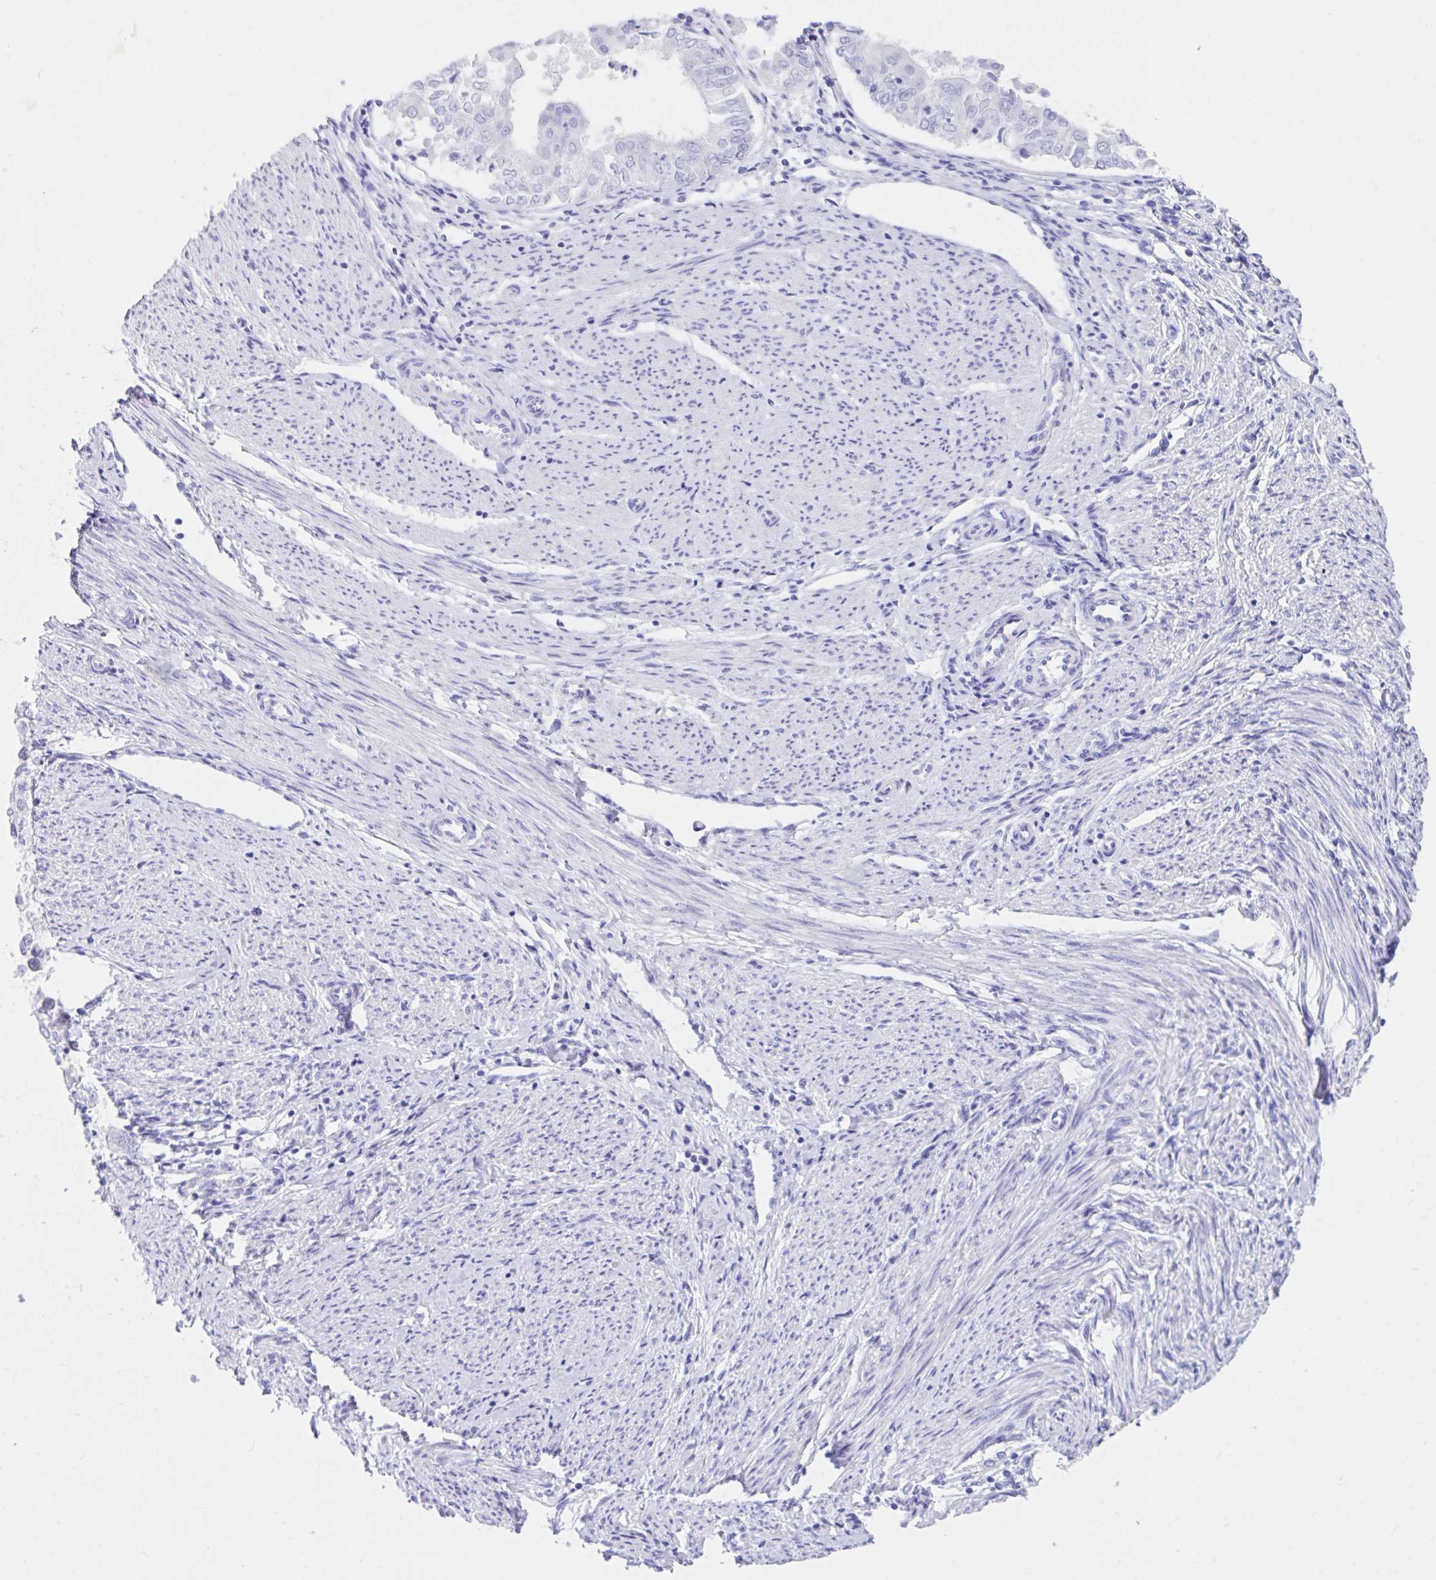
{"staining": {"intensity": "negative", "quantity": "none", "location": "none"}, "tissue": "endometrial cancer", "cell_type": "Tumor cells", "image_type": "cancer", "snomed": [{"axis": "morphology", "description": "Adenocarcinoma, NOS"}, {"axis": "topography", "description": "Endometrium"}], "caption": "Immunohistochemistry of endometrial adenocarcinoma shows no staining in tumor cells. (DAB (3,3'-diaminobenzidine) IHC, high magnification).", "gene": "DPEP3", "patient": {"sex": "female", "age": 68}}